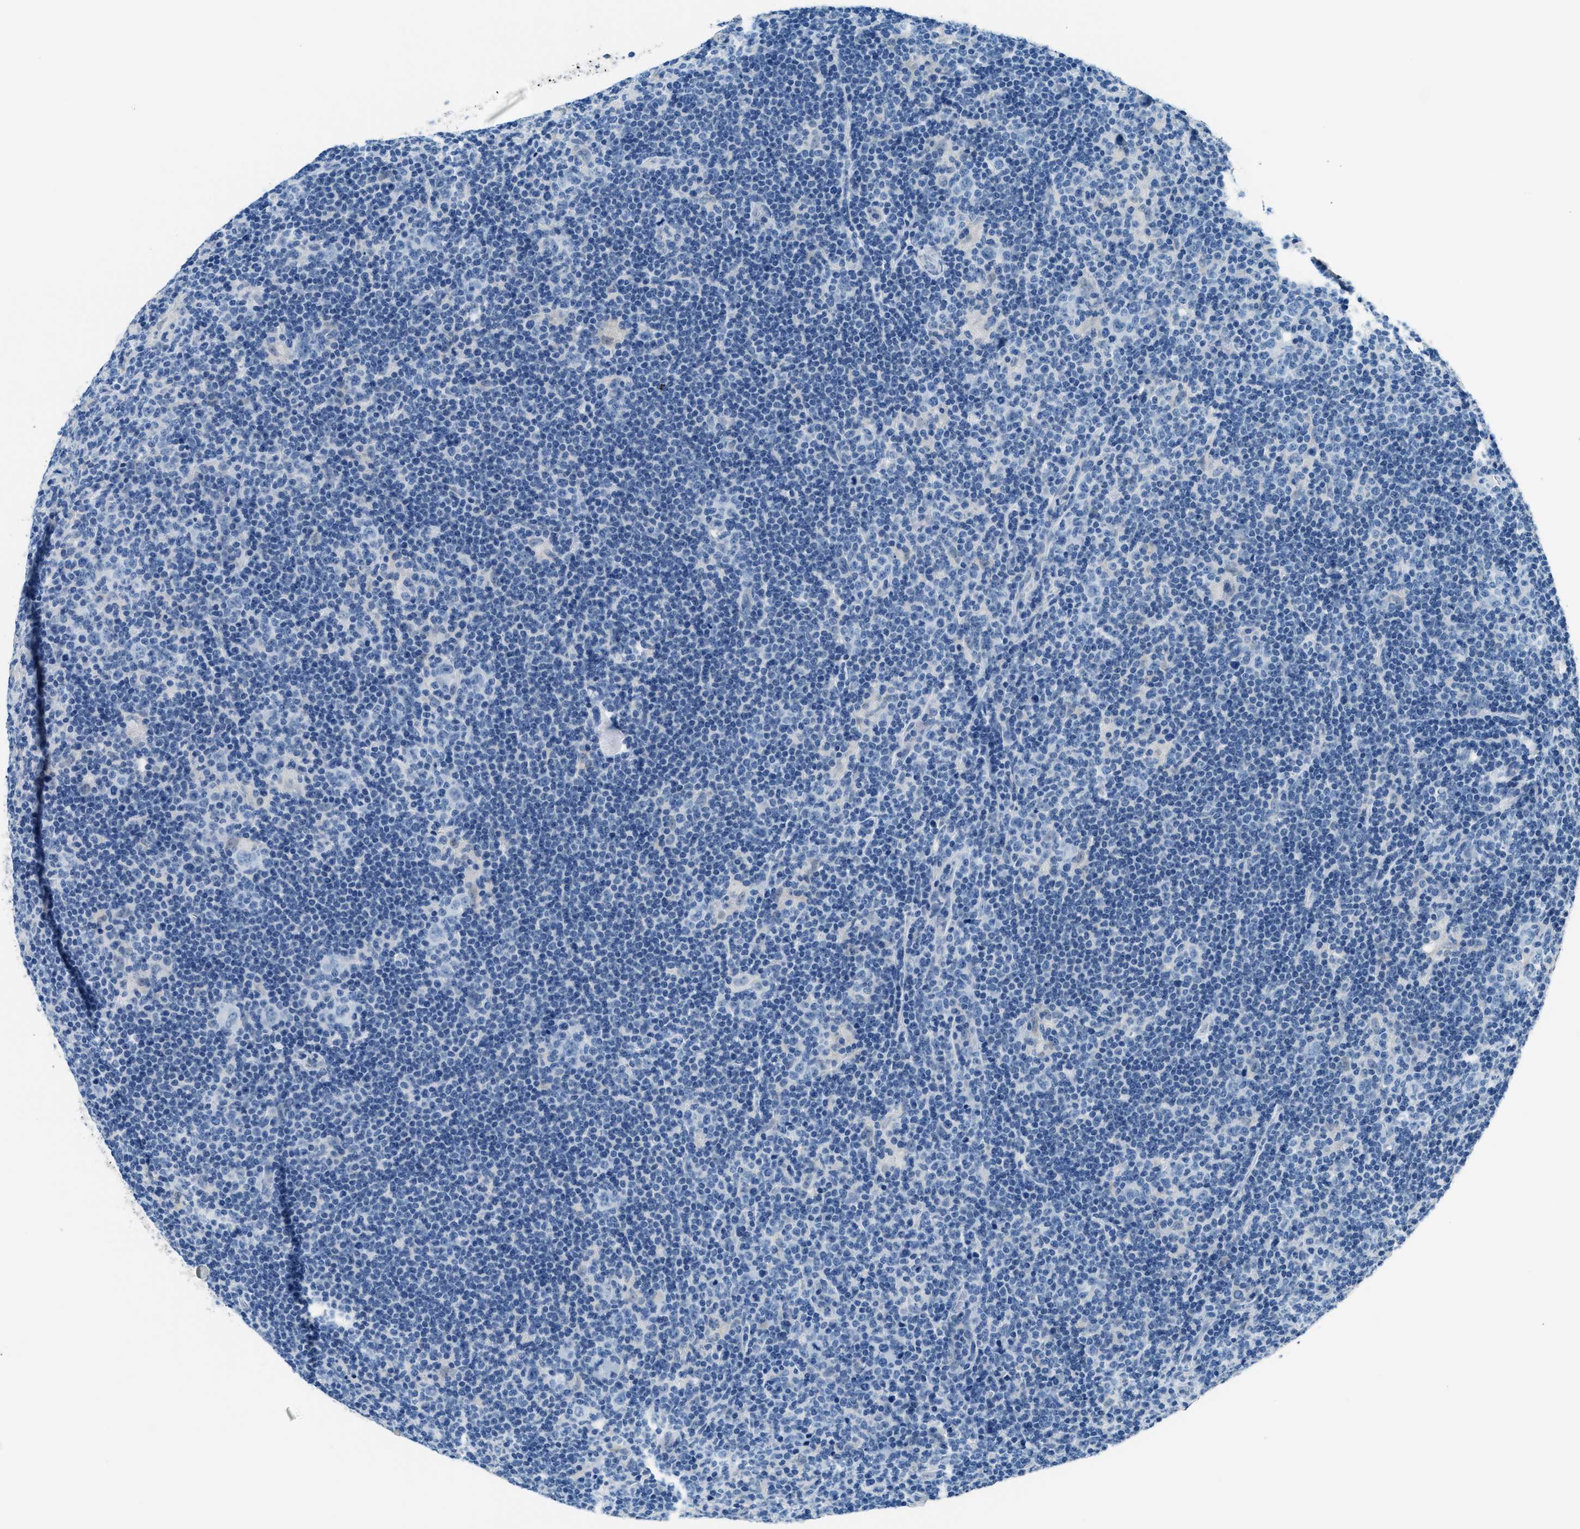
{"staining": {"intensity": "negative", "quantity": "none", "location": "none"}, "tissue": "lymphoma", "cell_type": "Tumor cells", "image_type": "cancer", "snomed": [{"axis": "morphology", "description": "Hodgkin's disease, NOS"}, {"axis": "topography", "description": "Lymph node"}], "caption": "Tumor cells show no significant expression in Hodgkin's disease.", "gene": "CLDN18", "patient": {"sex": "female", "age": 57}}